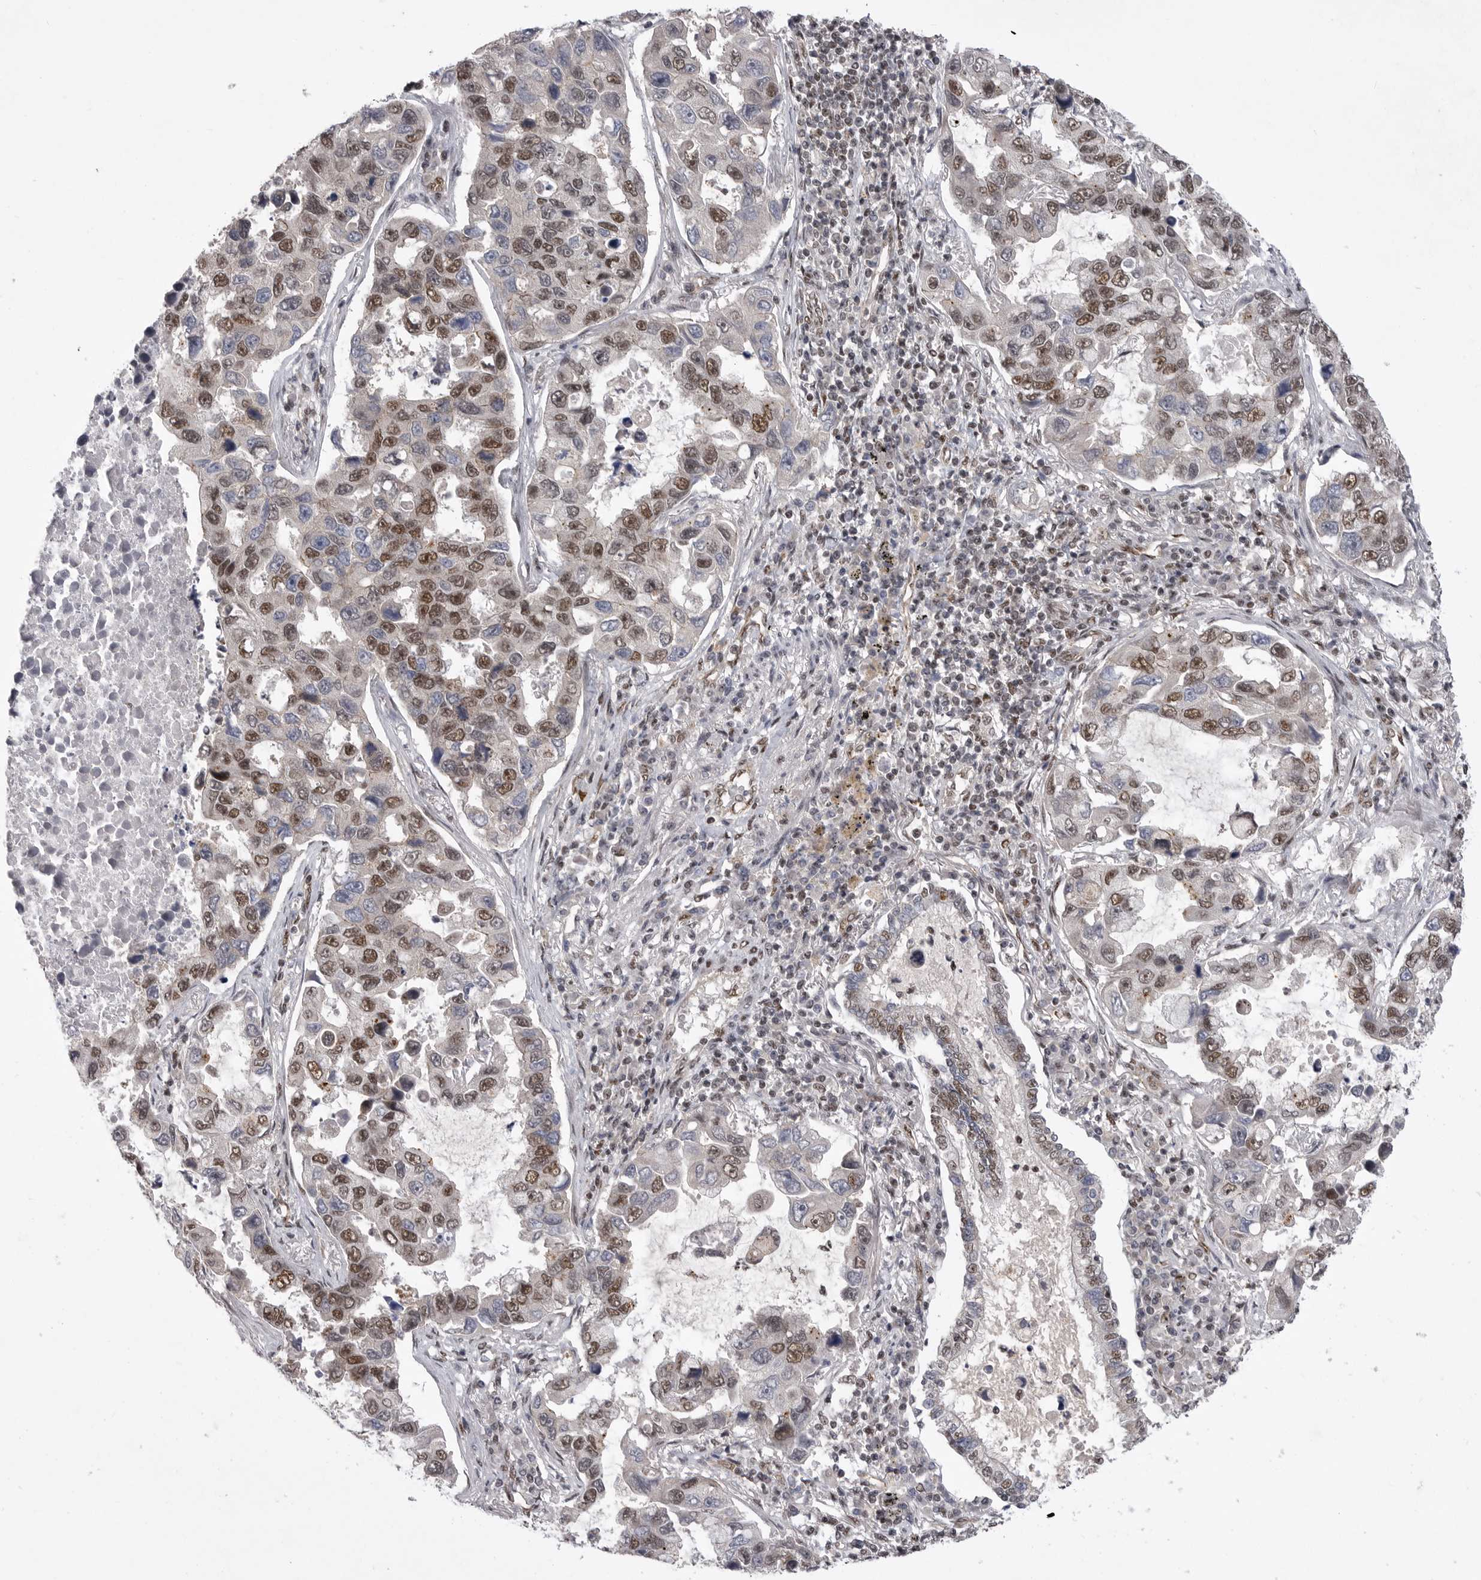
{"staining": {"intensity": "strong", "quantity": "25%-75%", "location": "nuclear"}, "tissue": "lung cancer", "cell_type": "Tumor cells", "image_type": "cancer", "snomed": [{"axis": "morphology", "description": "Adenocarcinoma, NOS"}, {"axis": "topography", "description": "Lung"}], "caption": "Protein analysis of lung cancer tissue exhibits strong nuclear staining in about 25%-75% of tumor cells. (DAB (3,3'-diaminobenzidine) IHC with brightfield microscopy, high magnification).", "gene": "PPP1R8", "patient": {"sex": "male", "age": 64}}